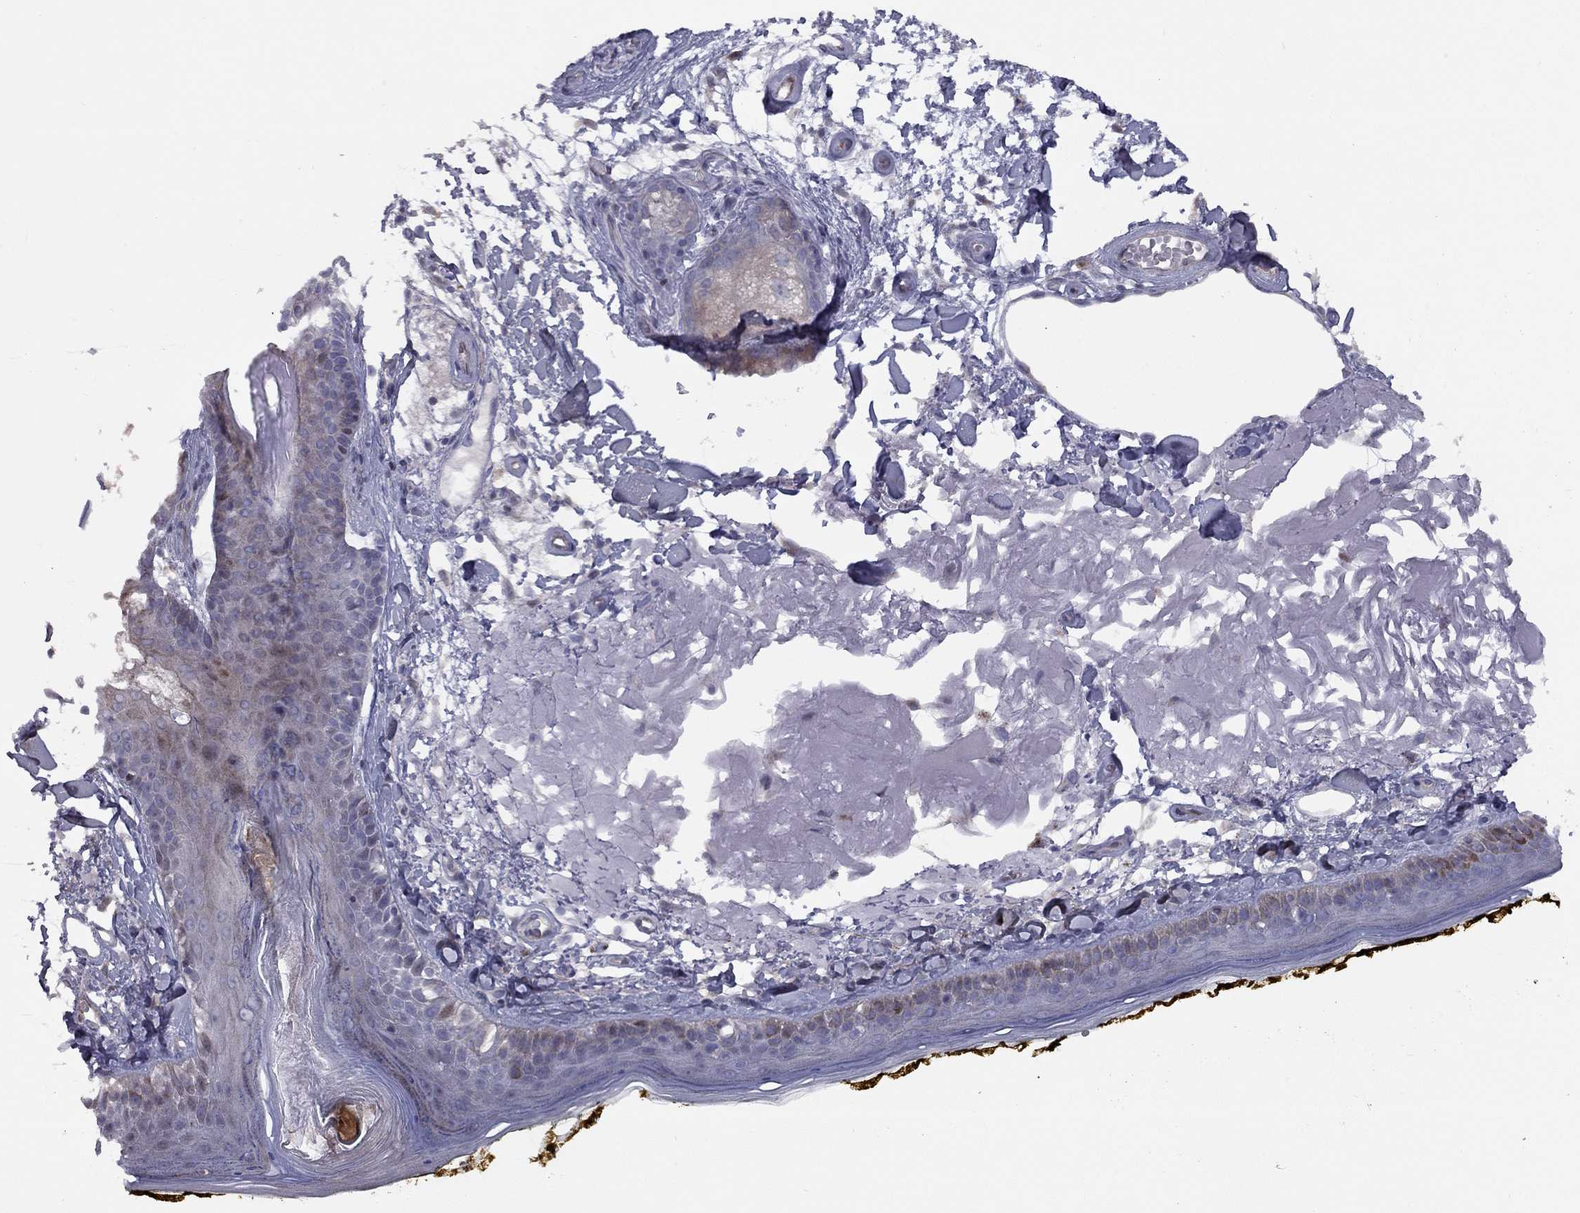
{"staining": {"intensity": "negative", "quantity": "none", "location": "none"}, "tissue": "skin", "cell_type": "Fibroblasts", "image_type": "normal", "snomed": [{"axis": "morphology", "description": "Normal tissue, NOS"}, {"axis": "topography", "description": "Skin"}], "caption": "Immunohistochemistry (IHC) micrograph of benign human skin stained for a protein (brown), which displays no positivity in fibroblasts.", "gene": "DUSP7", "patient": {"sex": "male", "age": 76}}